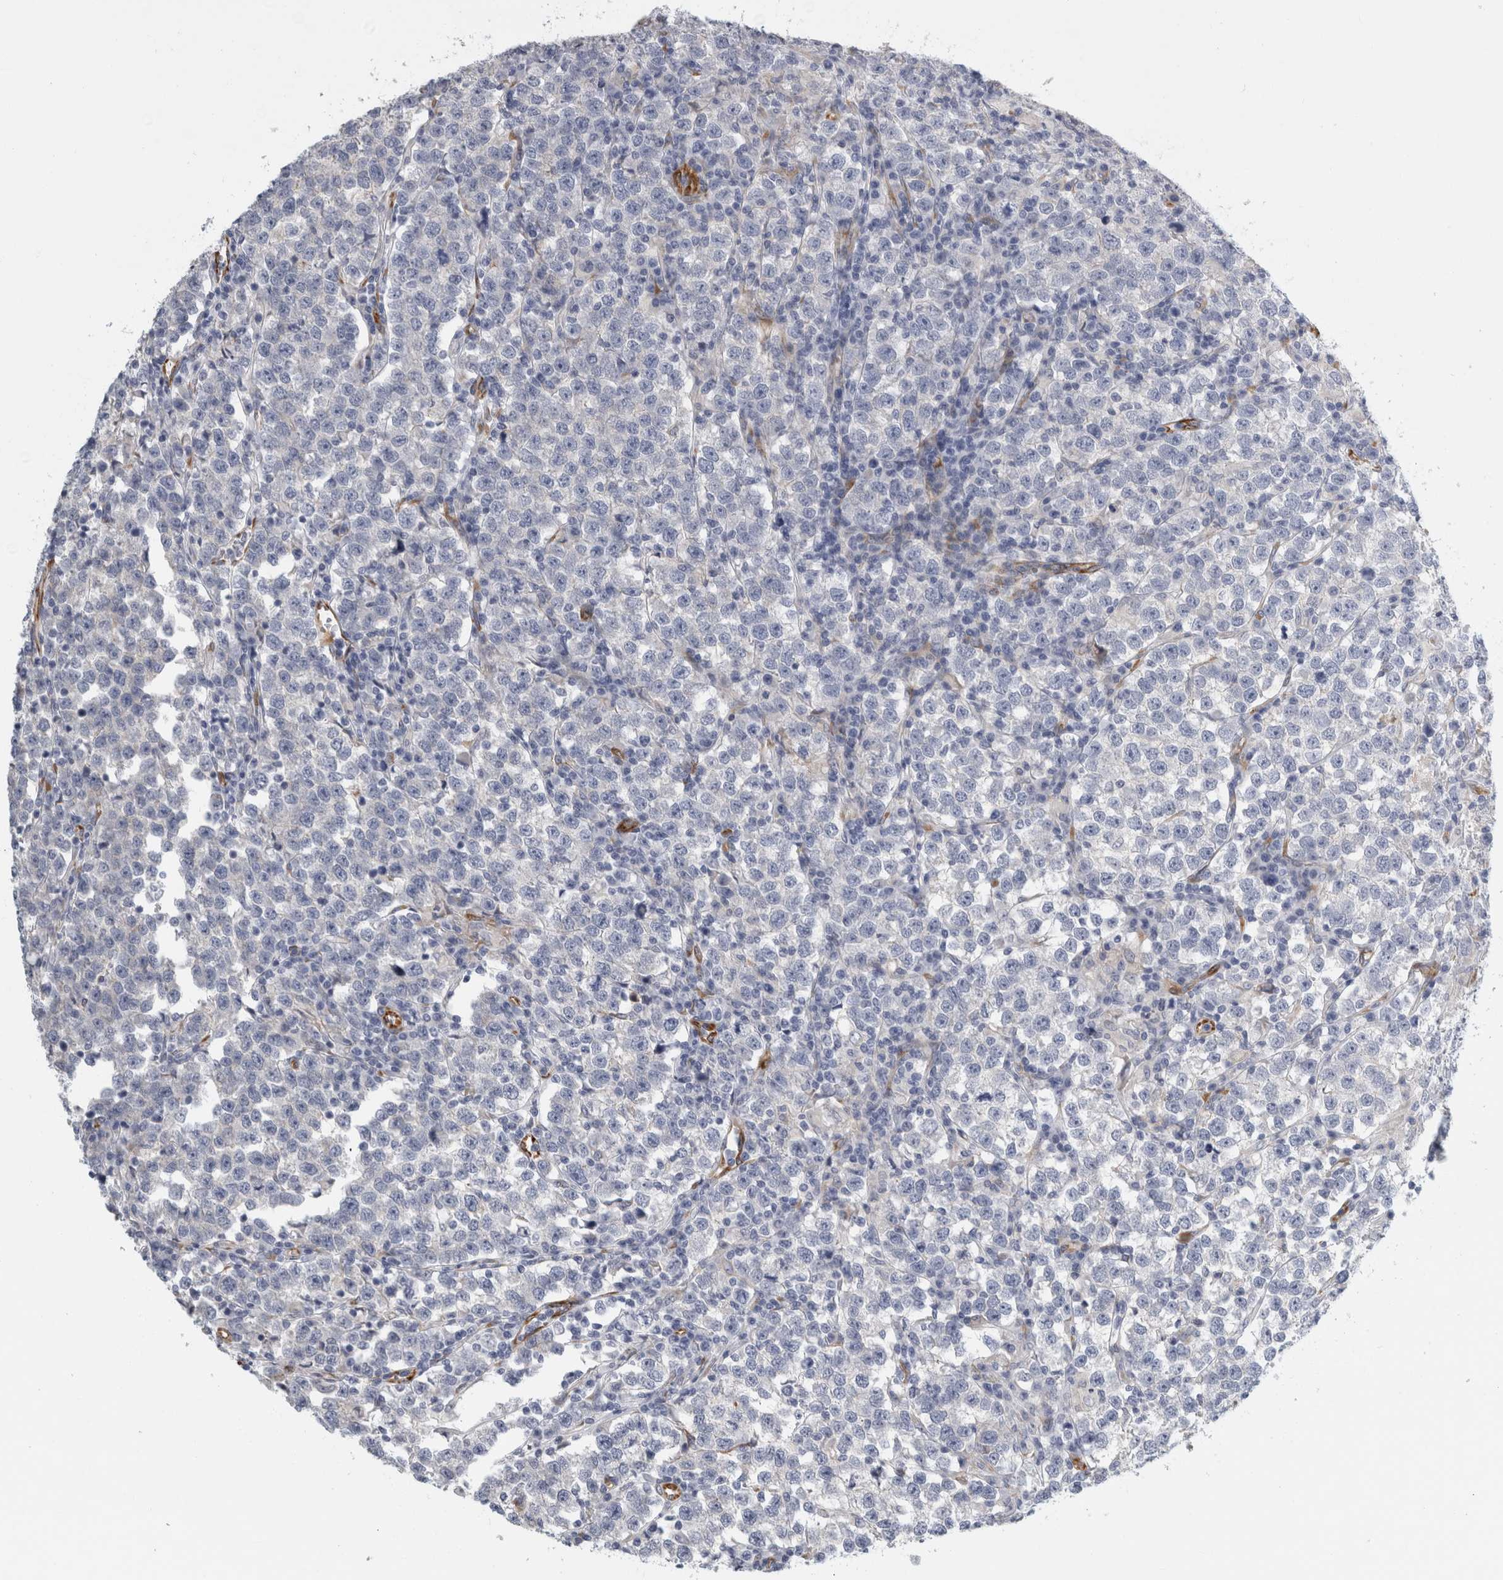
{"staining": {"intensity": "negative", "quantity": "none", "location": "none"}, "tissue": "testis cancer", "cell_type": "Tumor cells", "image_type": "cancer", "snomed": [{"axis": "morphology", "description": "Normal tissue, NOS"}, {"axis": "morphology", "description": "Seminoma, NOS"}, {"axis": "topography", "description": "Testis"}], "caption": "A high-resolution histopathology image shows immunohistochemistry (IHC) staining of testis cancer, which displays no significant positivity in tumor cells. (Brightfield microscopy of DAB IHC at high magnification).", "gene": "B3GNT3", "patient": {"sex": "male", "age": 43}}